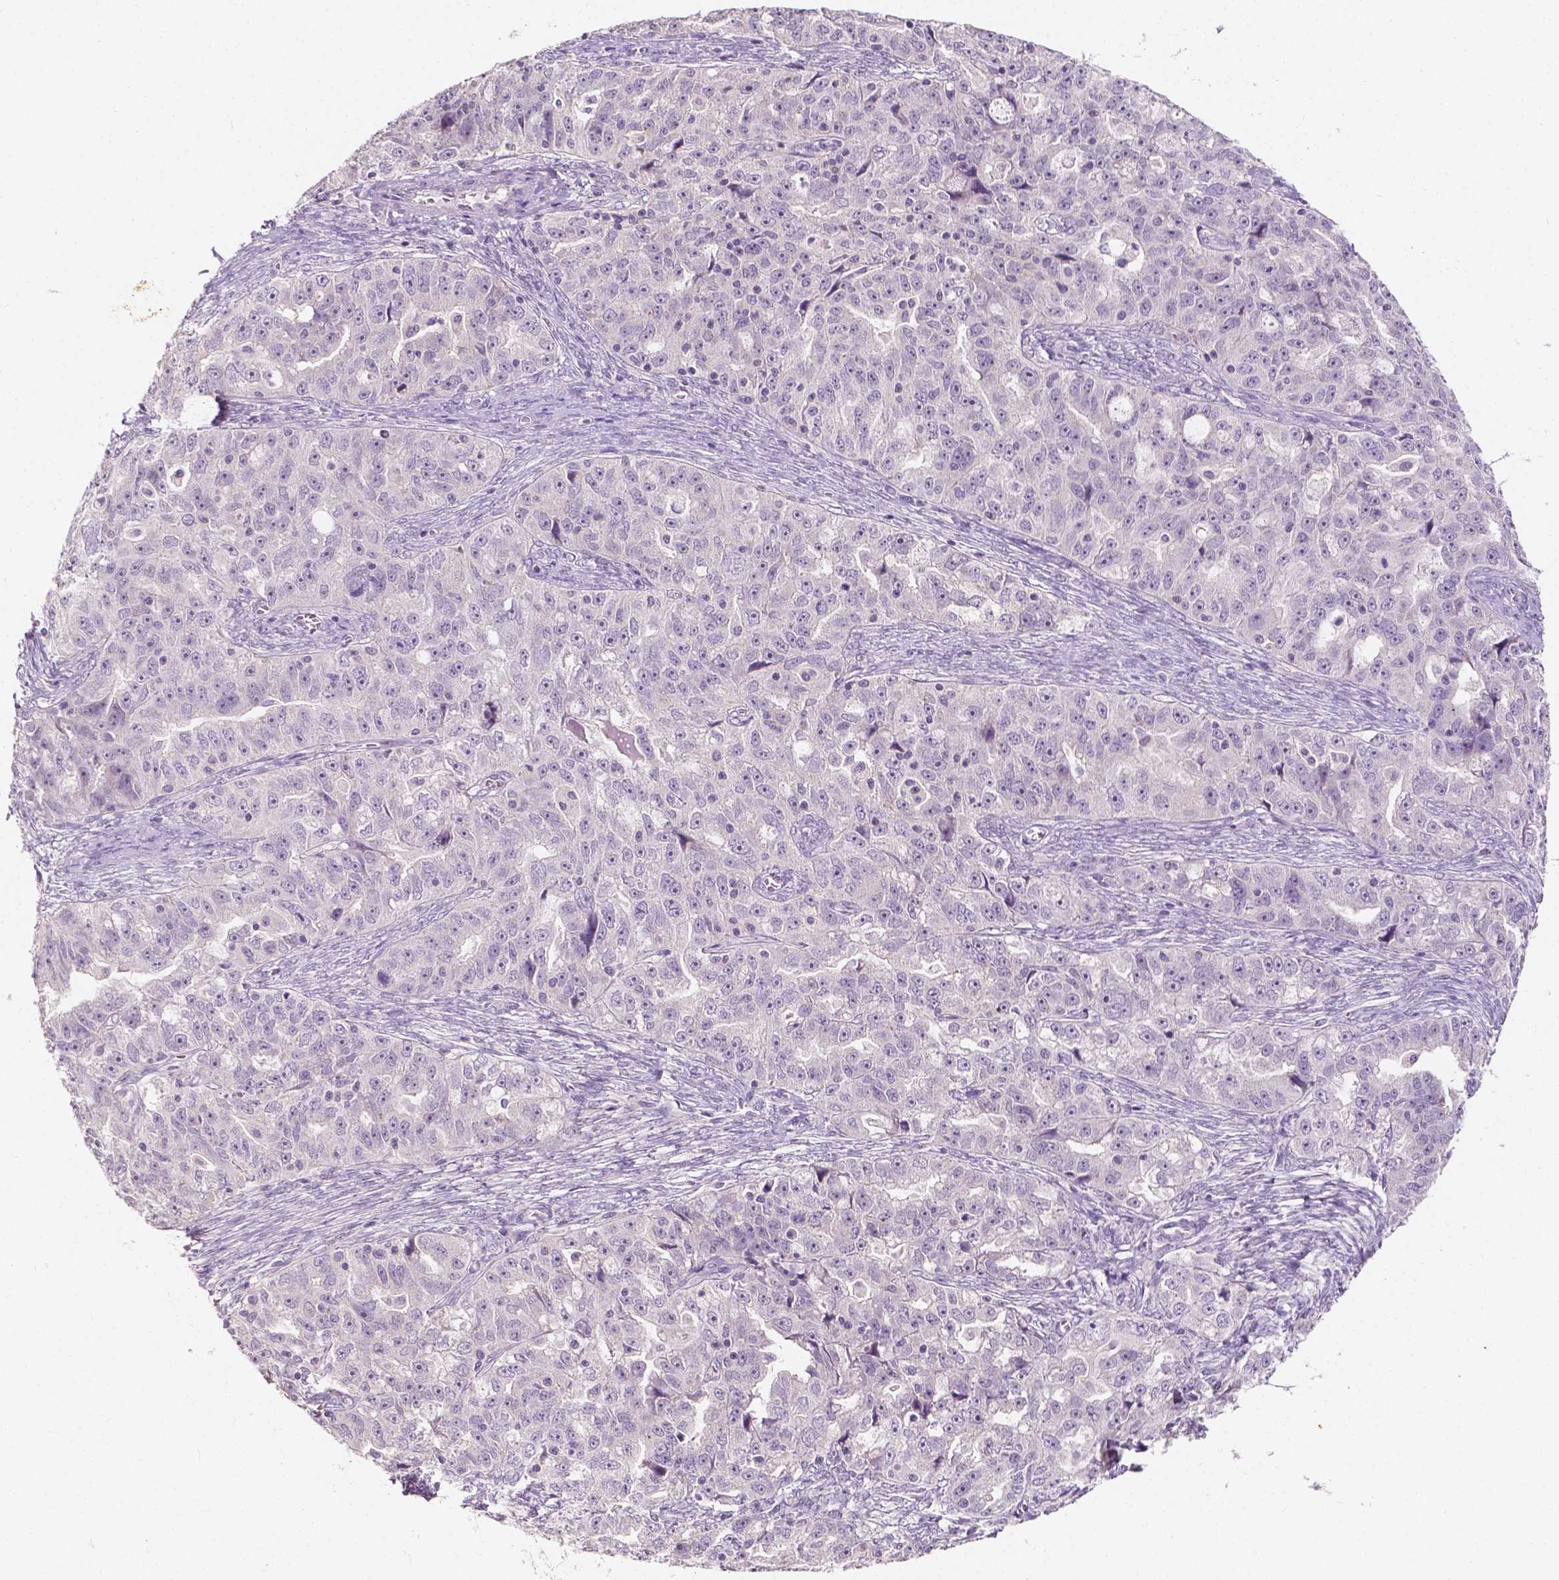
{"staining": {"intensity": "negative", "quantity": "none", "location": "none"}, "tissue": "ovarian cancer", "cell_type": "Tumor cells", "image_type": "cancer", "snomed": [{"axis": "morphology", "description": "Cystadenocarcinoma, serous, NOS"}, {"axis": "topography", "description": "Ovary"}], "caption": "Tumor cells show no significant protein expression in ovarian cancer. (DAB immunohistochemistry (IHC), high magnification).", "gene": "SIRT2", "patient": {"sex": "female", "age": 51}}